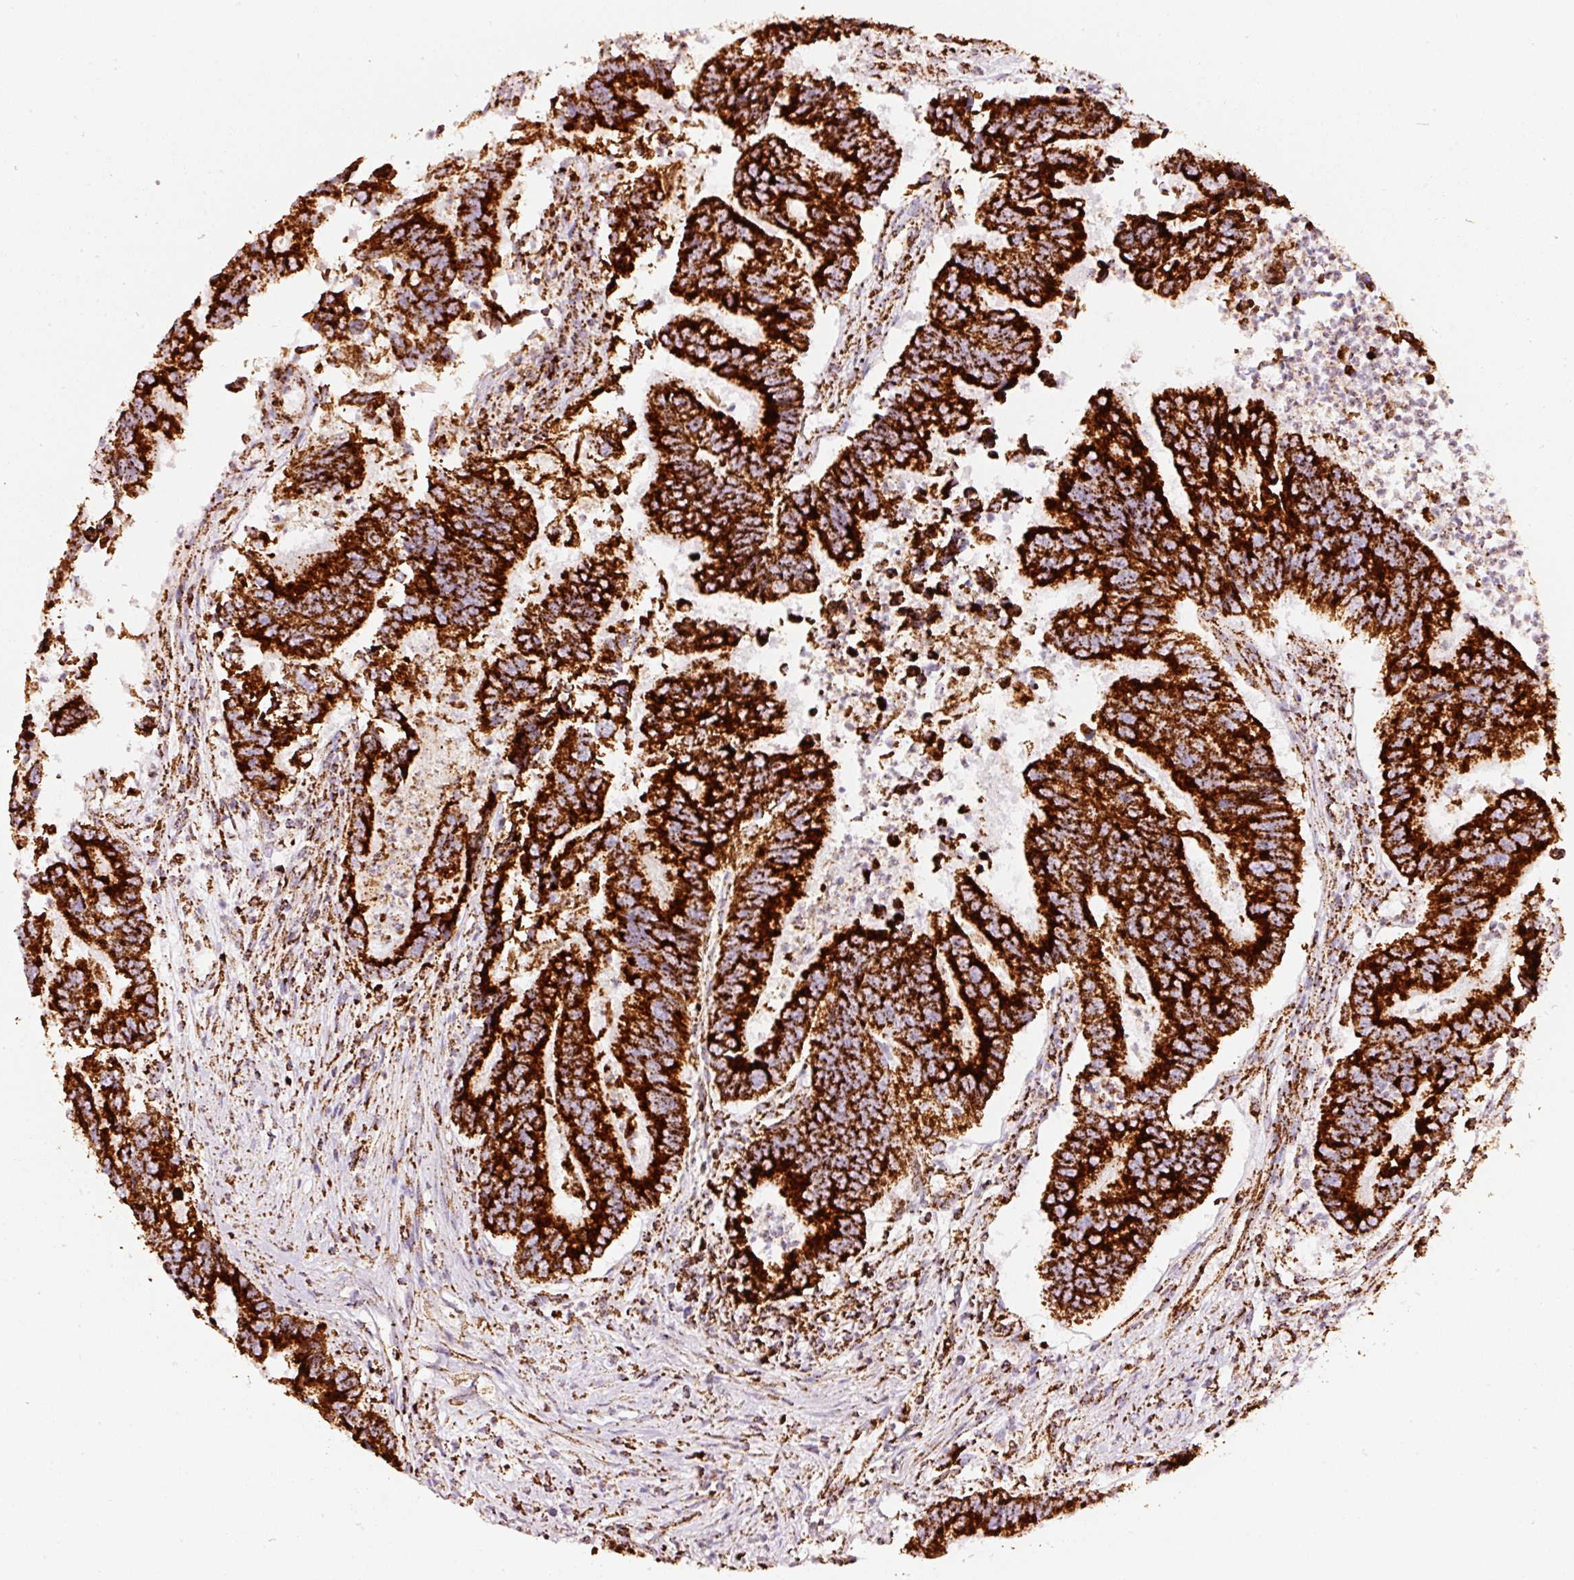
{"staining": {"intensity": "strong", "quantity": ">75%", "location": "cytoplasmic/membranous"}, "tissue": "colorectal cancer", "cell_type": "Tumor cells", "image_type": "cancer", "snomed": [{"axis": "morphology", "description": "Adenocarcinoma, NOS"}, {"axis": "topography", "description": "Colon"}], "caption": "Immunohistochemistry image of neoplastic tissue: colorectal cancer (adenocarcinoma) stained using IHC reveals high levels of strong protein expression localized specifically in the cytoplasmic/membranous of tumor cells, appearing as a cytoplasmic/membranous brown color.", "gene": "UQCRC1", "patient": {"sex": "female", "age": 67}}